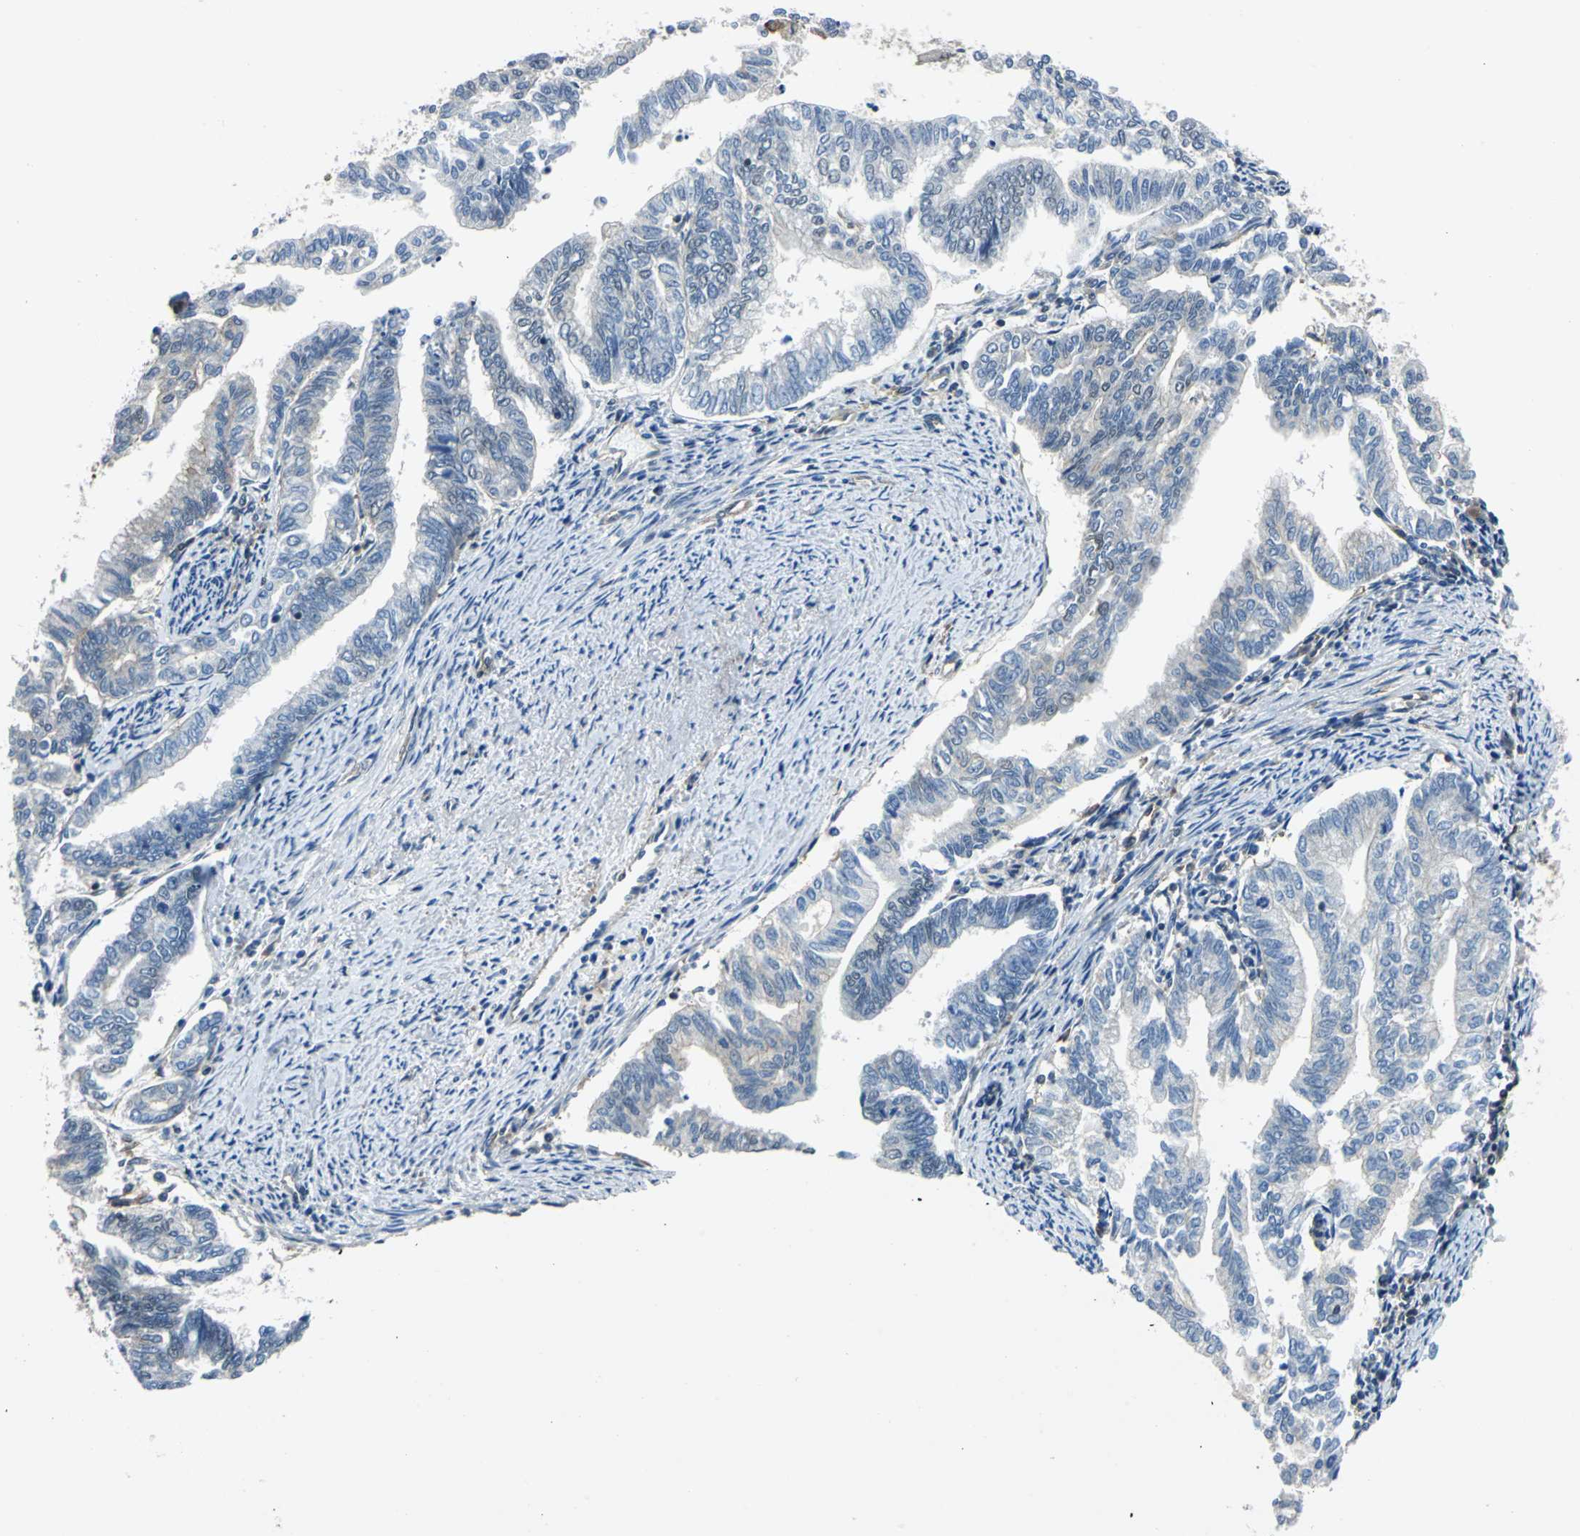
{"staining": {"intensity": "weak", "quantity": "25%-75%", "location": "cytoplasmic/membranous,nuclear"}, "tissue": "endometrial cancer", "cell_type": "Tumor cells", "image_type": "cancer", "snomed": [{"axis": "morphology", "description": "Adenocarcinoma, NOS"}, {"axis": "topography", "description": "Endometrium"}], "caption": "Adenocarcinoma (endometrial) stained for a protein displays weak cytoplasmic/membranous and nuclear positivity in tumor cells.", "gene": "ARPC3", "patient": {"sex": "female", "age": 79}}